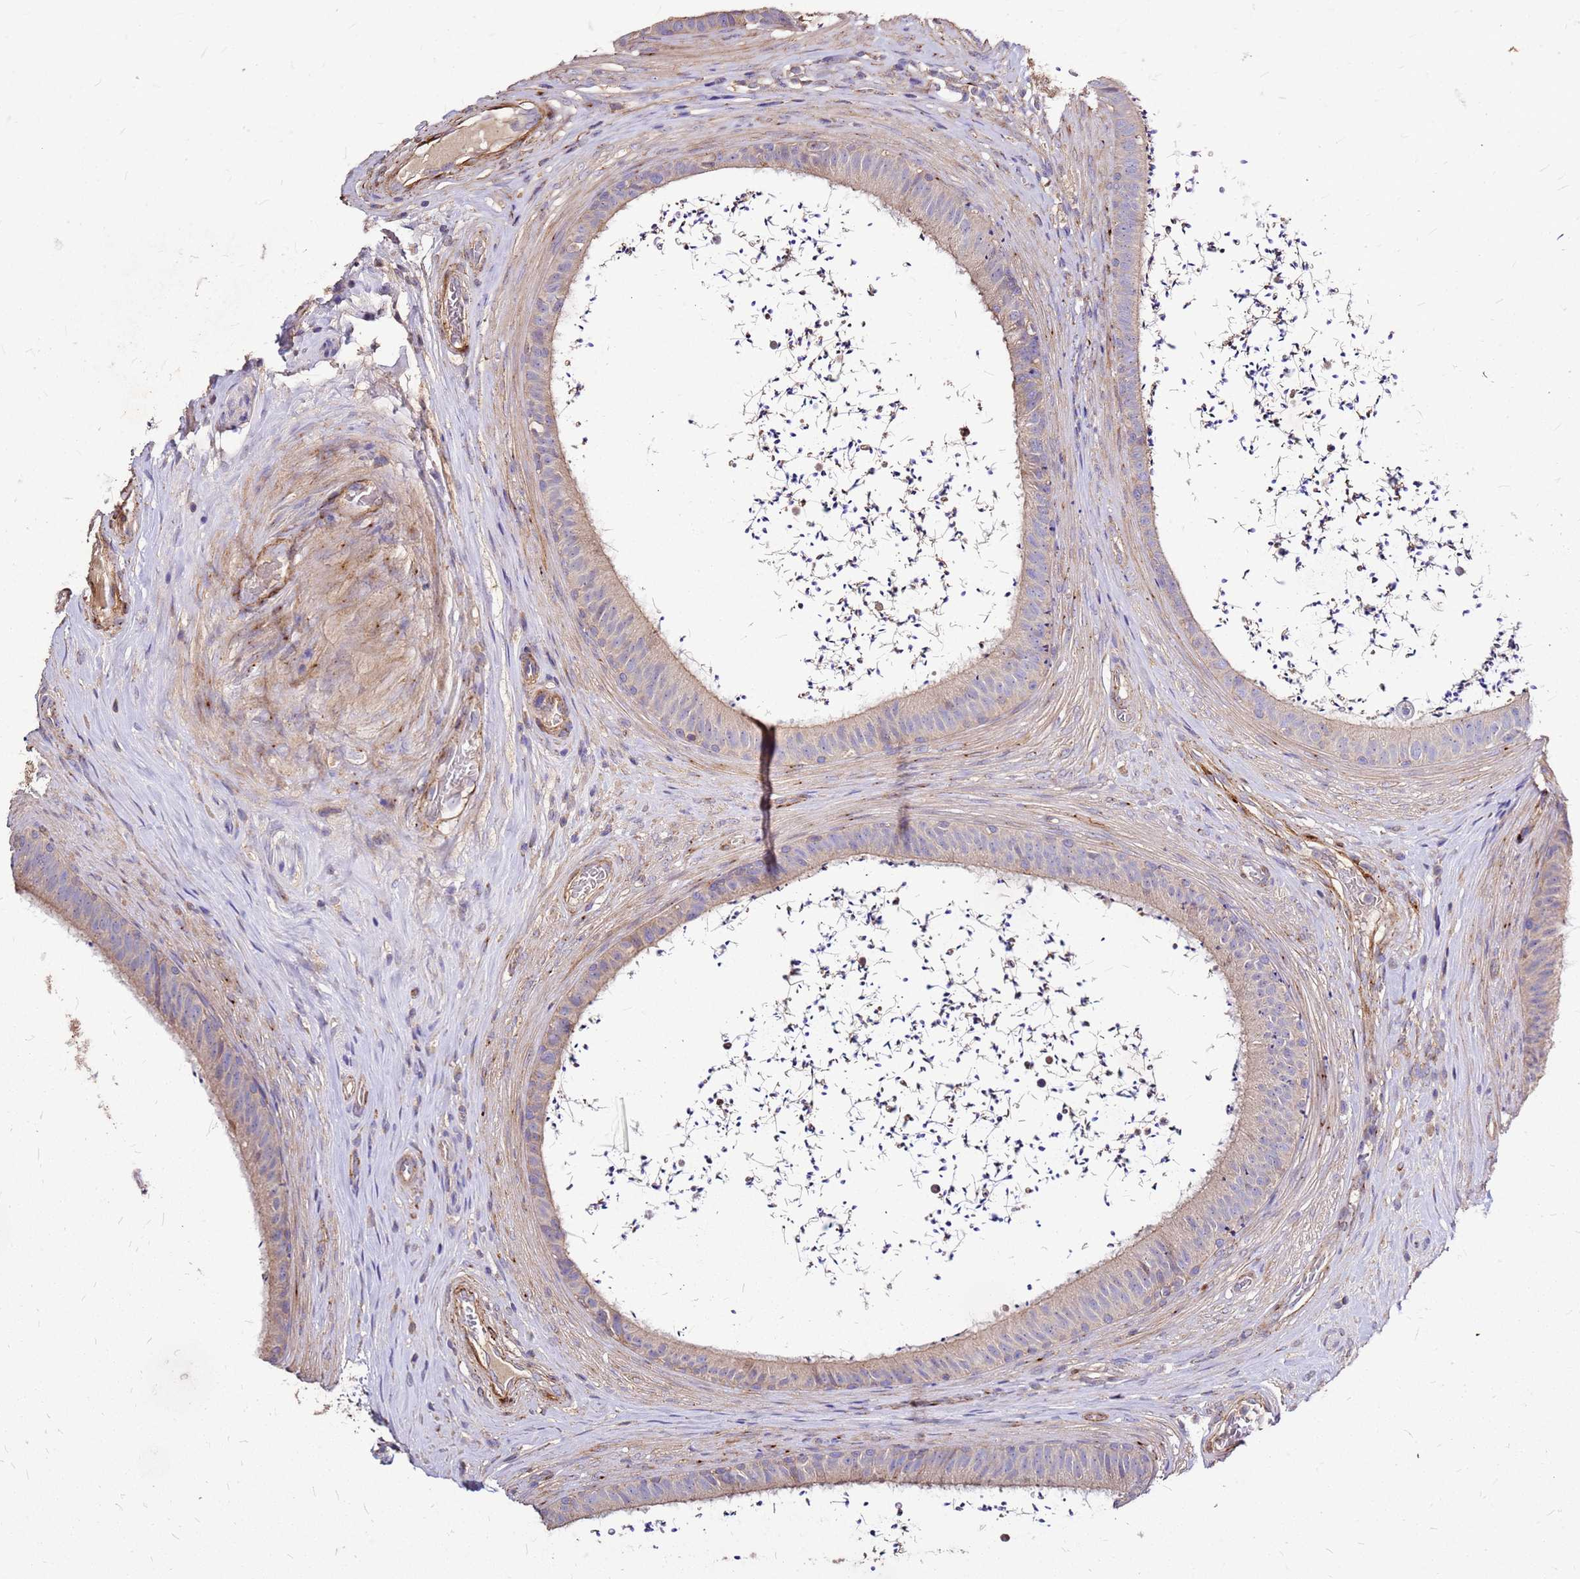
{"staining": {"intensity": "moderate", "quantity": "25%-75%", "location": "cytoplasmic/membranous"}, "tissue": "epididymis", "cell_type": "Glandular cells", "image_type": "normal", "snomed": [{"axis": "morphology", "description": "Normal tissue, NOS"}, {"axis": "topography", "description": "Testis"}, {"axis": "topography", "description": "Epididymis"}], "caption": "Protein expression analysis of normal epididymis demonstrates moderate cytoplasmic/membranous positivity in about 25%-75% of glandular cells. (DAB (3,3'-diaminobenzidine) = brown stain, brightfield microscopy at high magnification).", "gene": "EXD3", "patient": {"sex": "male", "age": 41}}